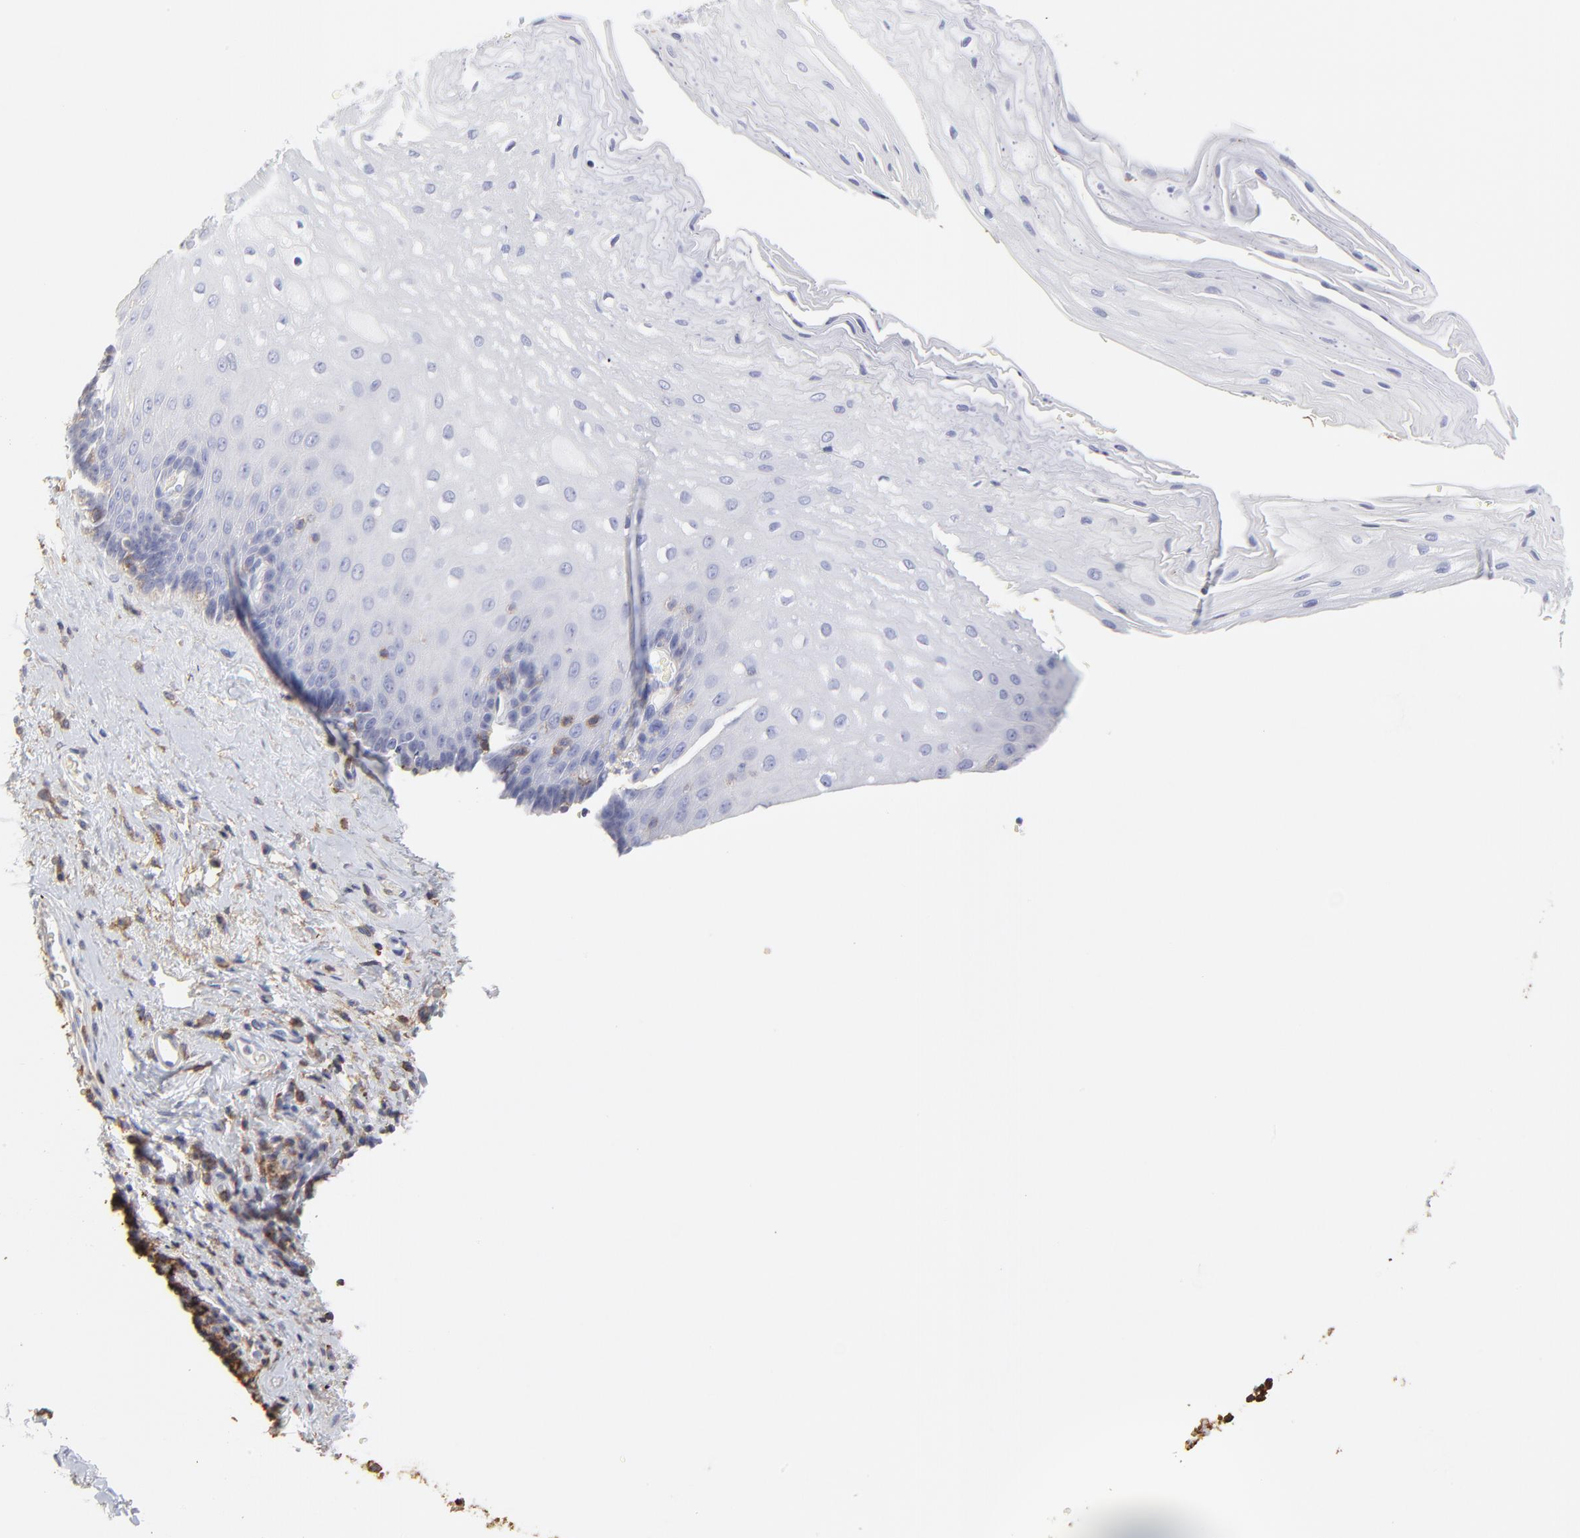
{"staining": {"intensity": "negative", "quantity": "none", "location": "none"}, "tissue": "esophagus", "cell_type": "Squamous epithelial cells", "image_type": "normal", "snomed": [{"axis": "morphology", "description": "Normal tissue, NOS"}, {"axis": "topography", "description": "Esophagus"}], "caption": "The histopathology image demonstrates no significant staining in squamous epithelial cells of esophagus.", "gene": "ANXA6", "patient": {"sex": "male", "age": 62}}